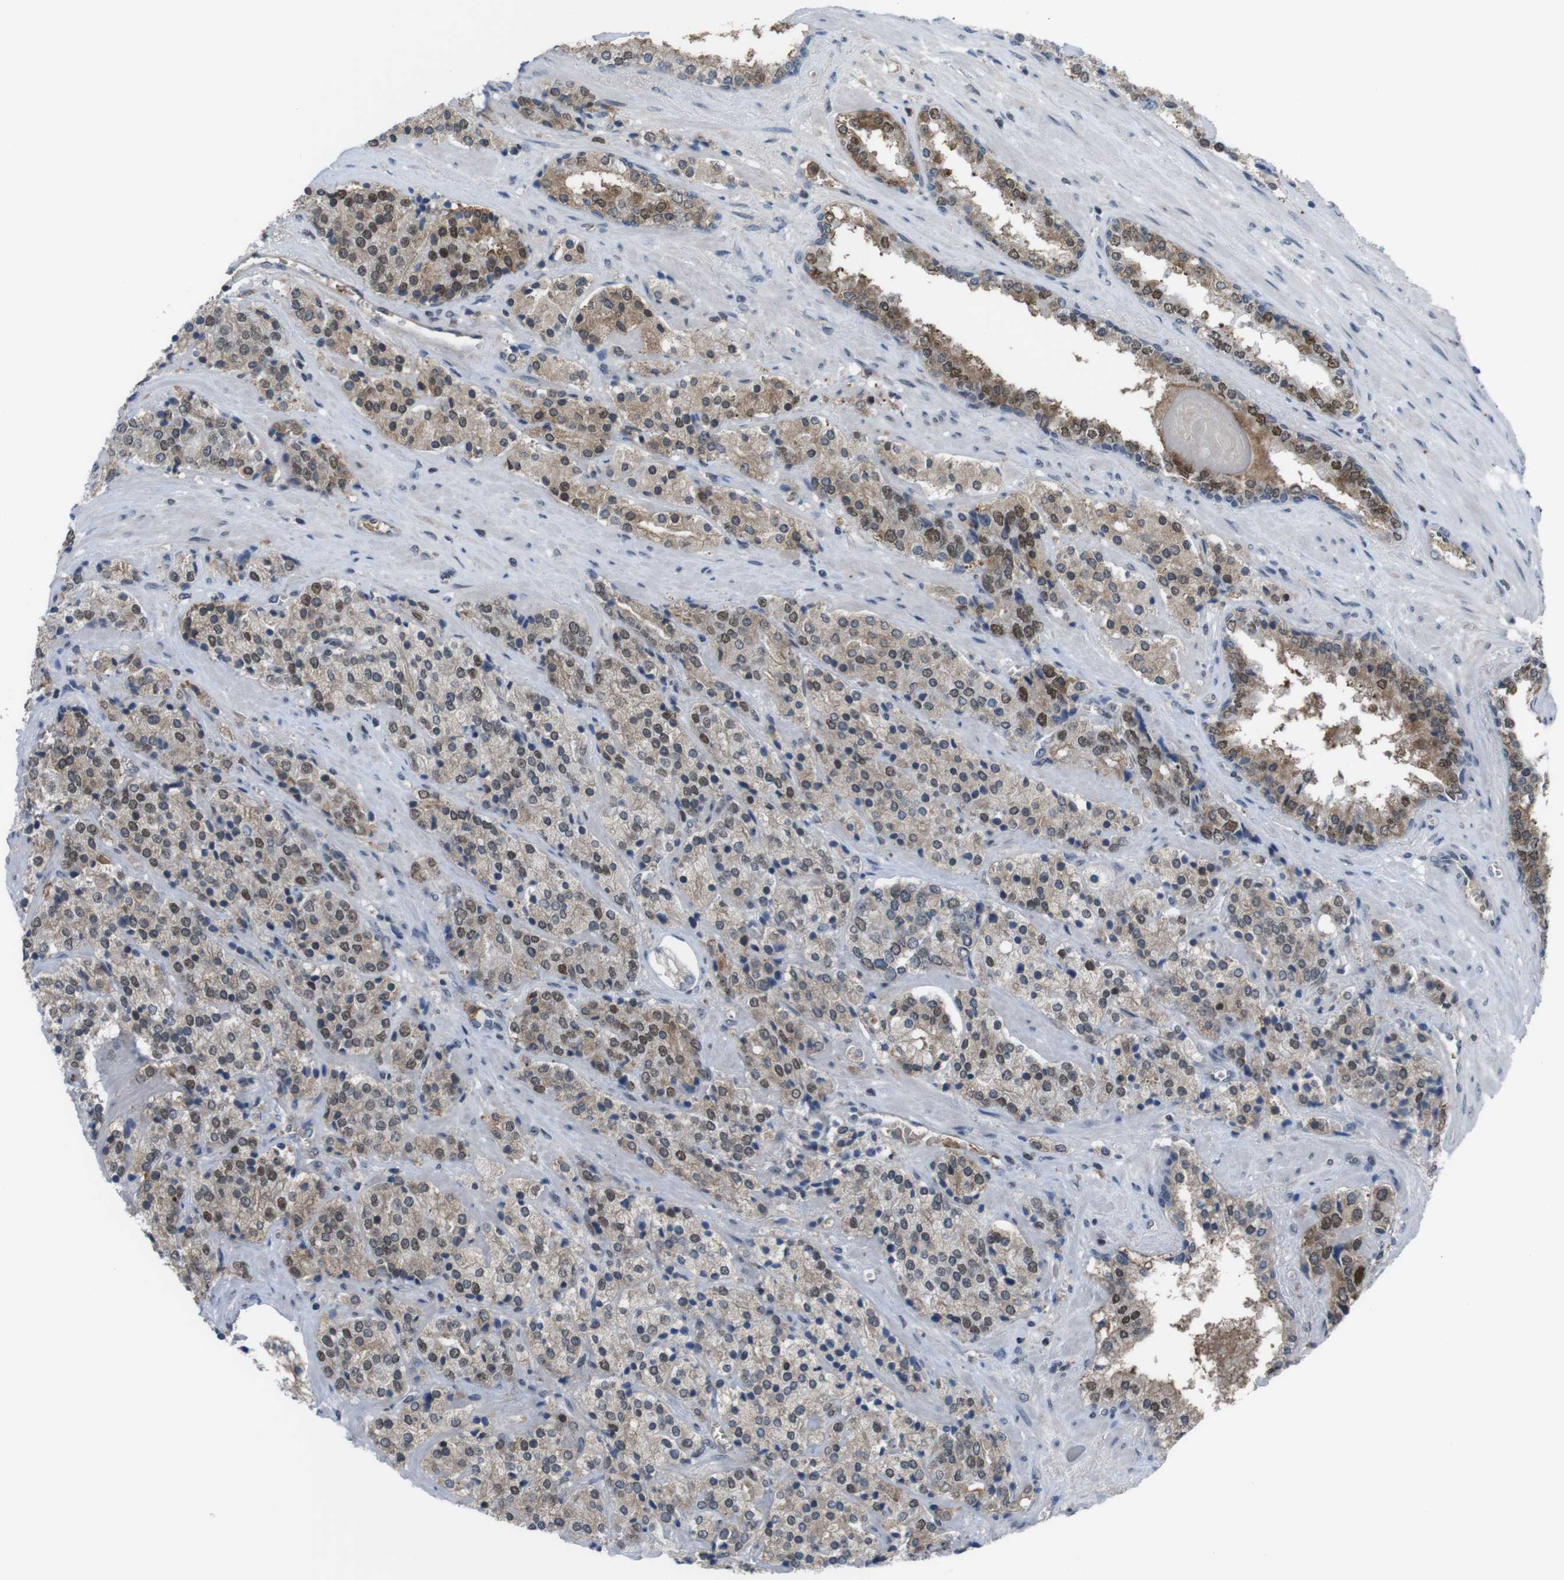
{"staining": {"intensity": "weak", "quantity": "25%-75%", "location": "cytoplasmic/membranous,nuclear"}, "tissue": "prostate cancer", "cell_type": "Tumor cells", "image_type": "cancer", "snomed": [{"axis": "morphology", "description": "Adenocarcinoma, High grade"}, {"axis": "topography", "description": "Prostate"}], "caption": "Prostate high-grade adenocarcinoma was stained to show a protein in brown. There is low levels of weak cytoplasmic/membranous and nuclear staining in approximately 25%-75% of tumor cells.", "gene": "SUB1", "patient": {"sex": "male", "age": 71}}